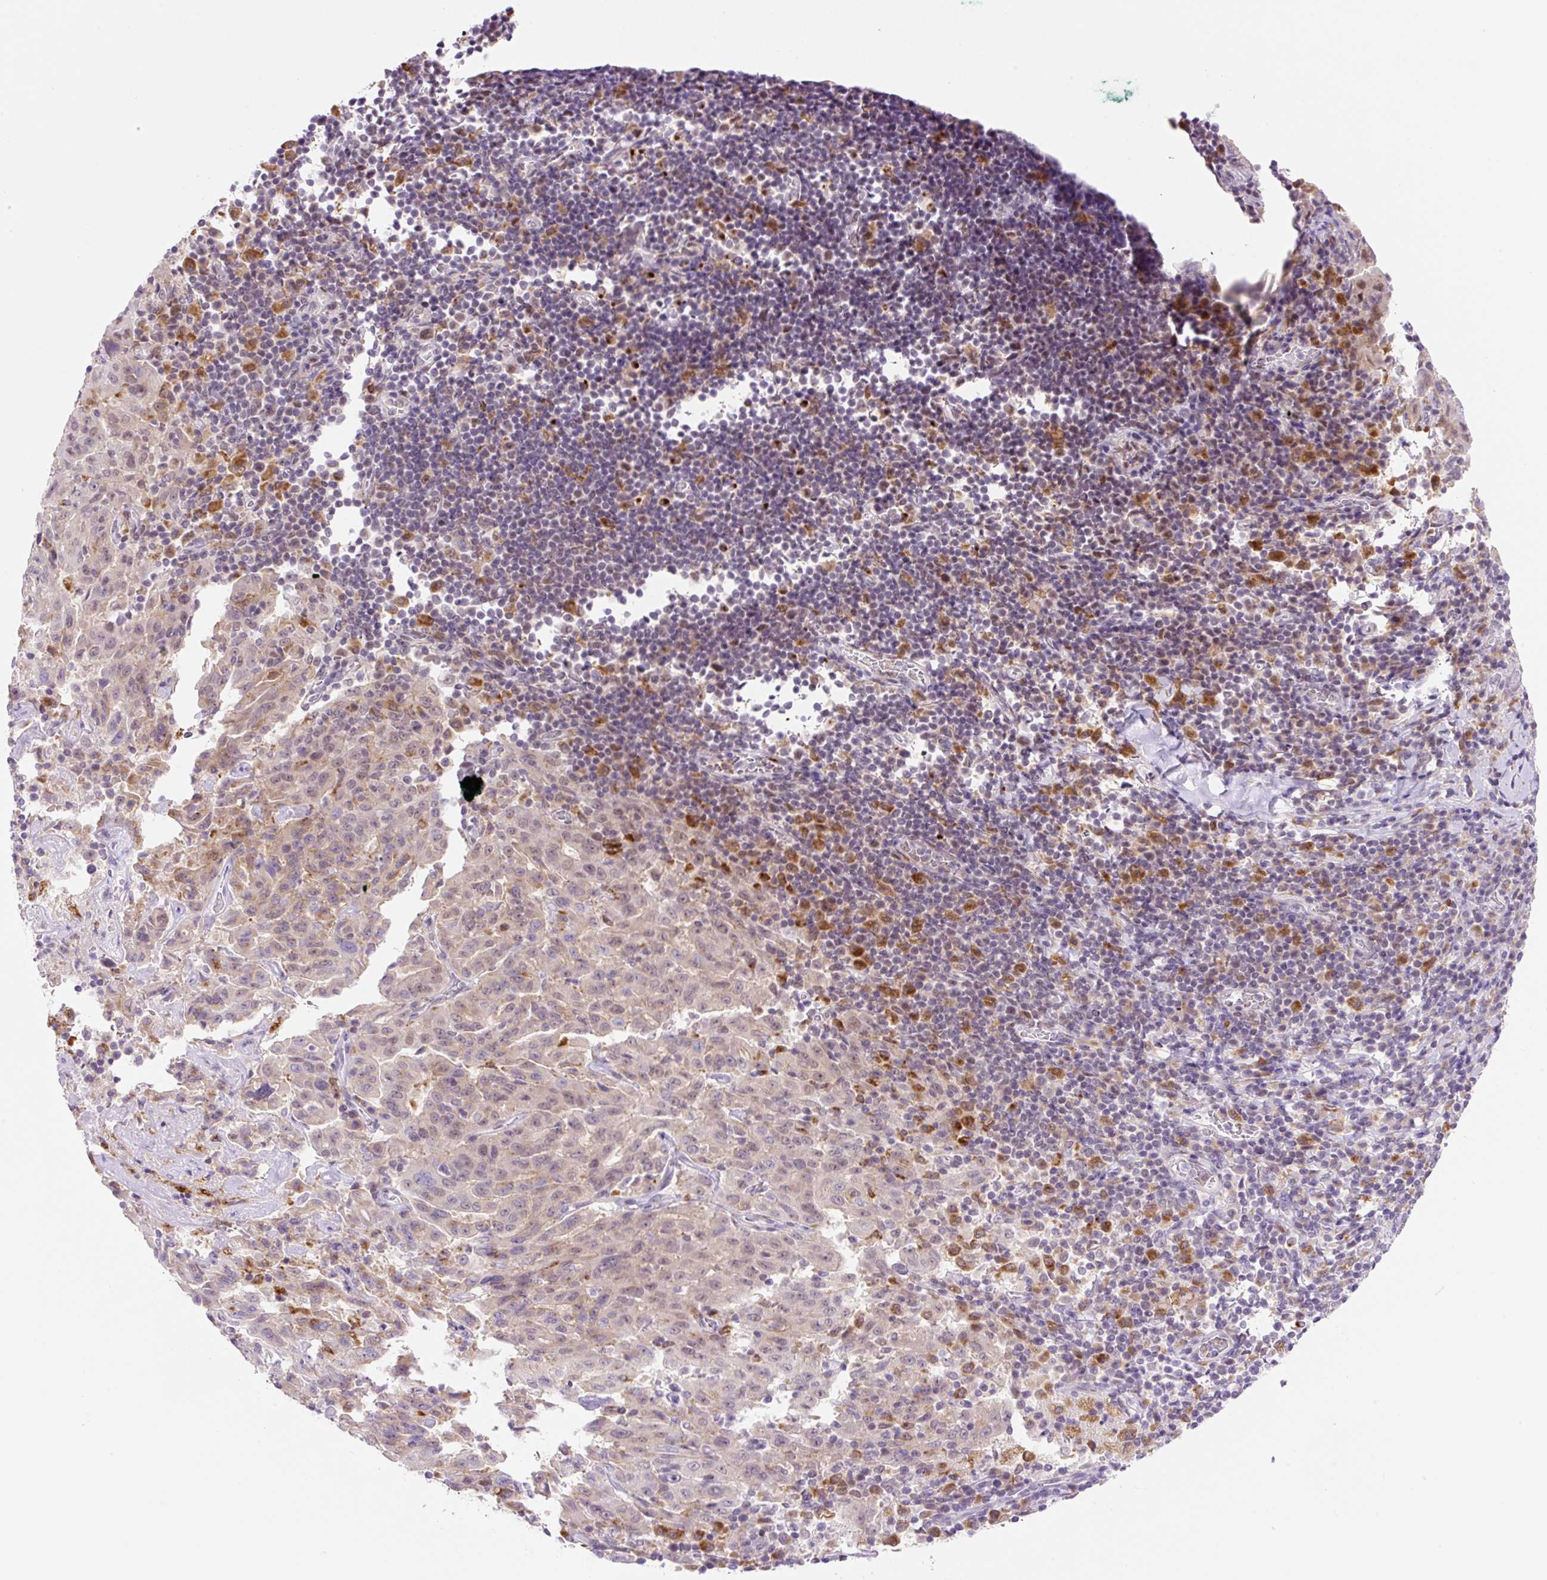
{"staining": {"intensity": "weak", "quantity": "<25%", "location": "cytoplasmic/membranous,nuclear"}, "tissue": "pancreatic cancer", "cell_type": "Tumor cells", "image_type": "cancer", "snomed": [{"axis": "morphology", "description": "Adenocarcinoma, NOS"}, {"axis": "topography", "description": "Pancreas"}], "caption": "The immunohistochemistry (IHC) histopathology image has no significant staining in tumor cells of adenocarcinoma (pancreatic) tissue.", "gene": "CEBPZOS", "patient": {"sex": "male", "age": 63}}